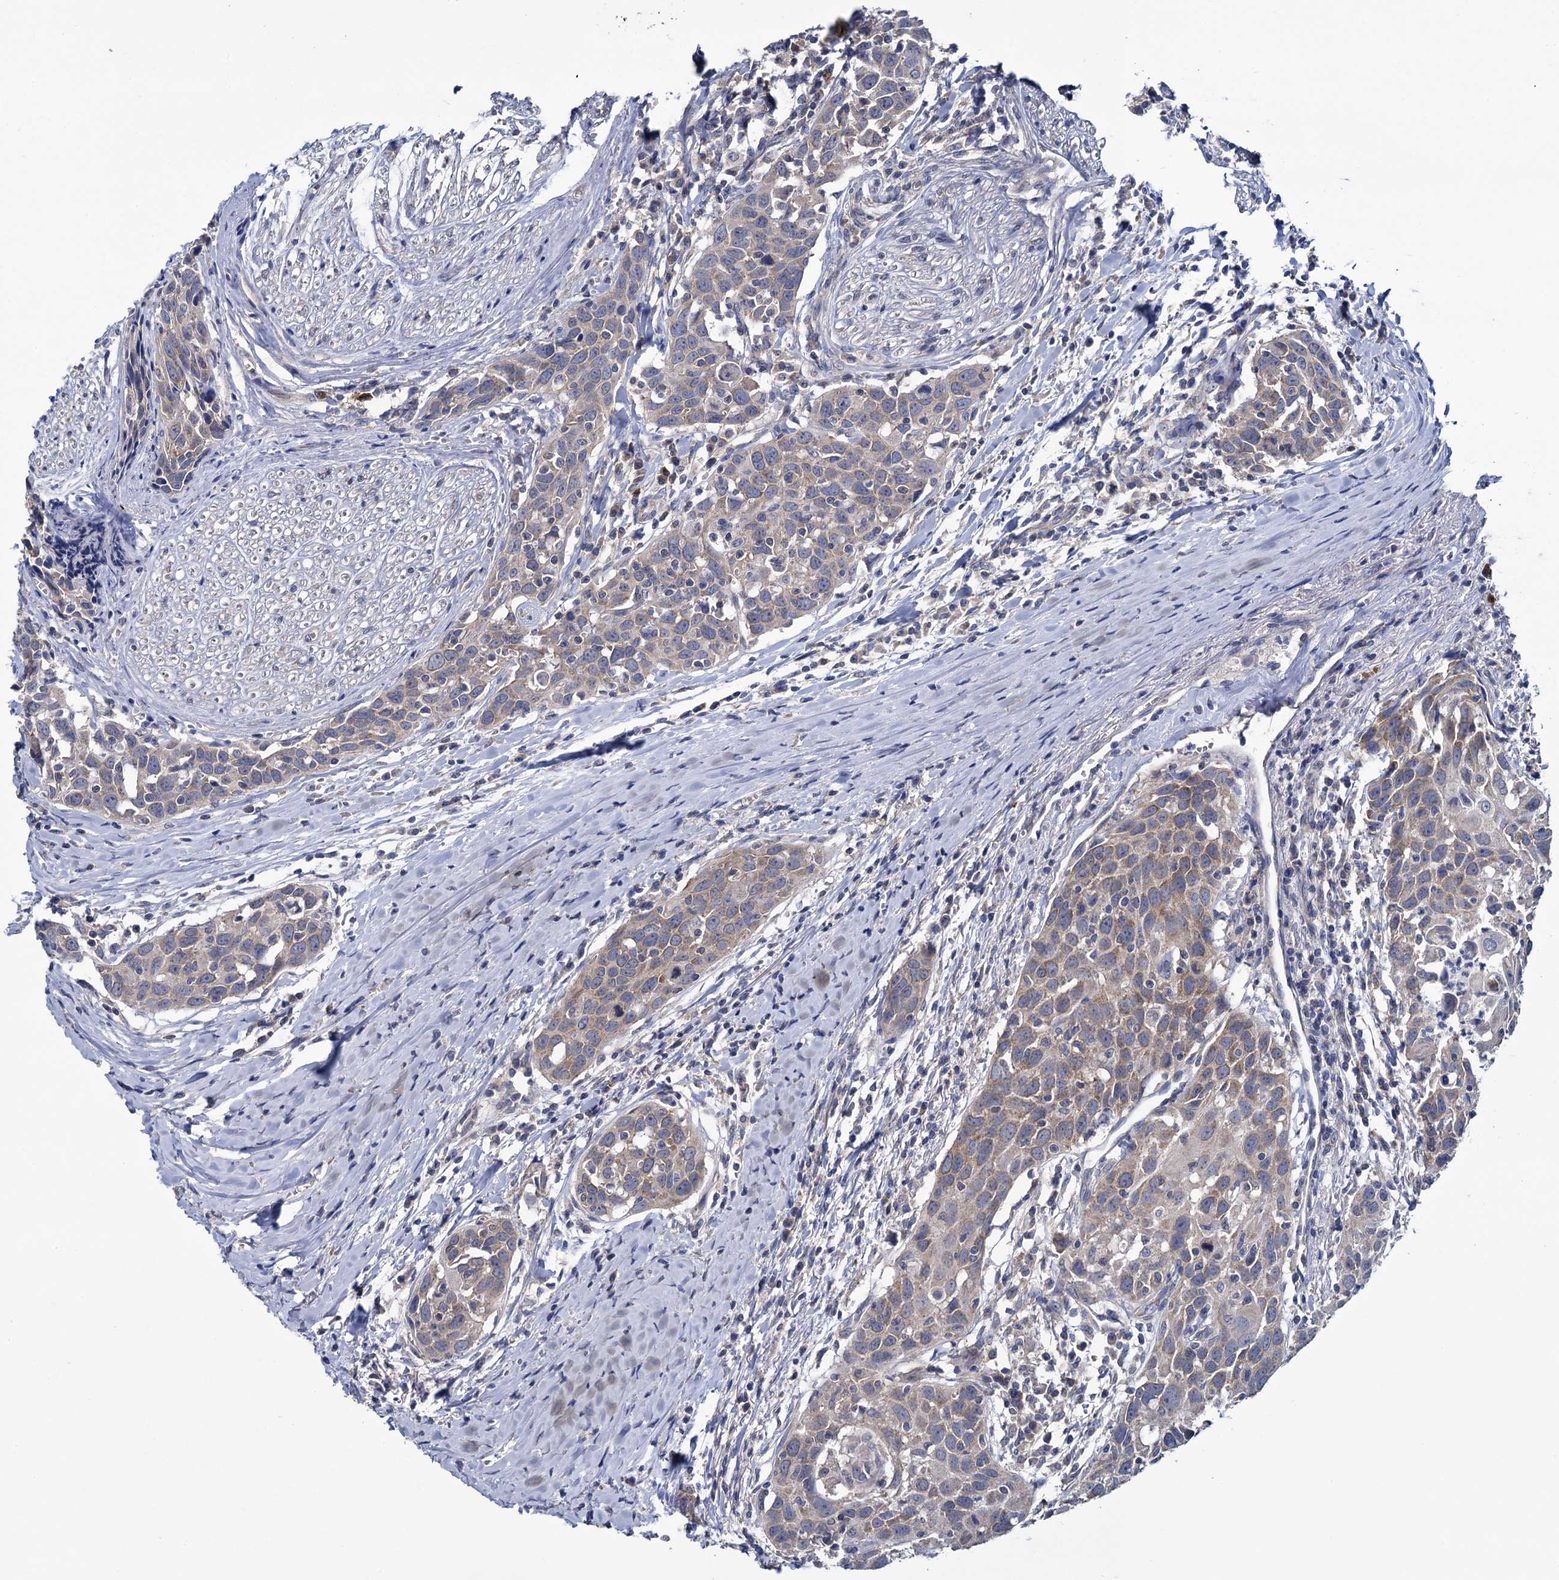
{"staining": {"intensity": "moderate", "quantity": ">75%", "location": "cytoplasmic/membranous"}, "tissue": "head and neck cancer", "cell_type": "Tumor cells", "image_type": "cancer", "snomed": [{"axis": "morphology", "description": "Squamous cell carcinoma, NOS"}, {"axis": "topography", "description": "Oral tissue"}, {"axis": "topography", "description": "Head-Neck"}], "caption": "IHC (DAB (3,3'-diaminobenzidine)) staining of human squamous cell carcinoma (head and neck) reveals moderate cytoplasmic/membranous protein staining in about >75% of tumor cells. The staining was performed using DAB (3,3'-diaminobenzidine), with brown indicating positive protein expression. Nuclei are stained blue with hematoxylin.", "gene": "GSTM2", "patient": {"sex": "female", "age": 50}}